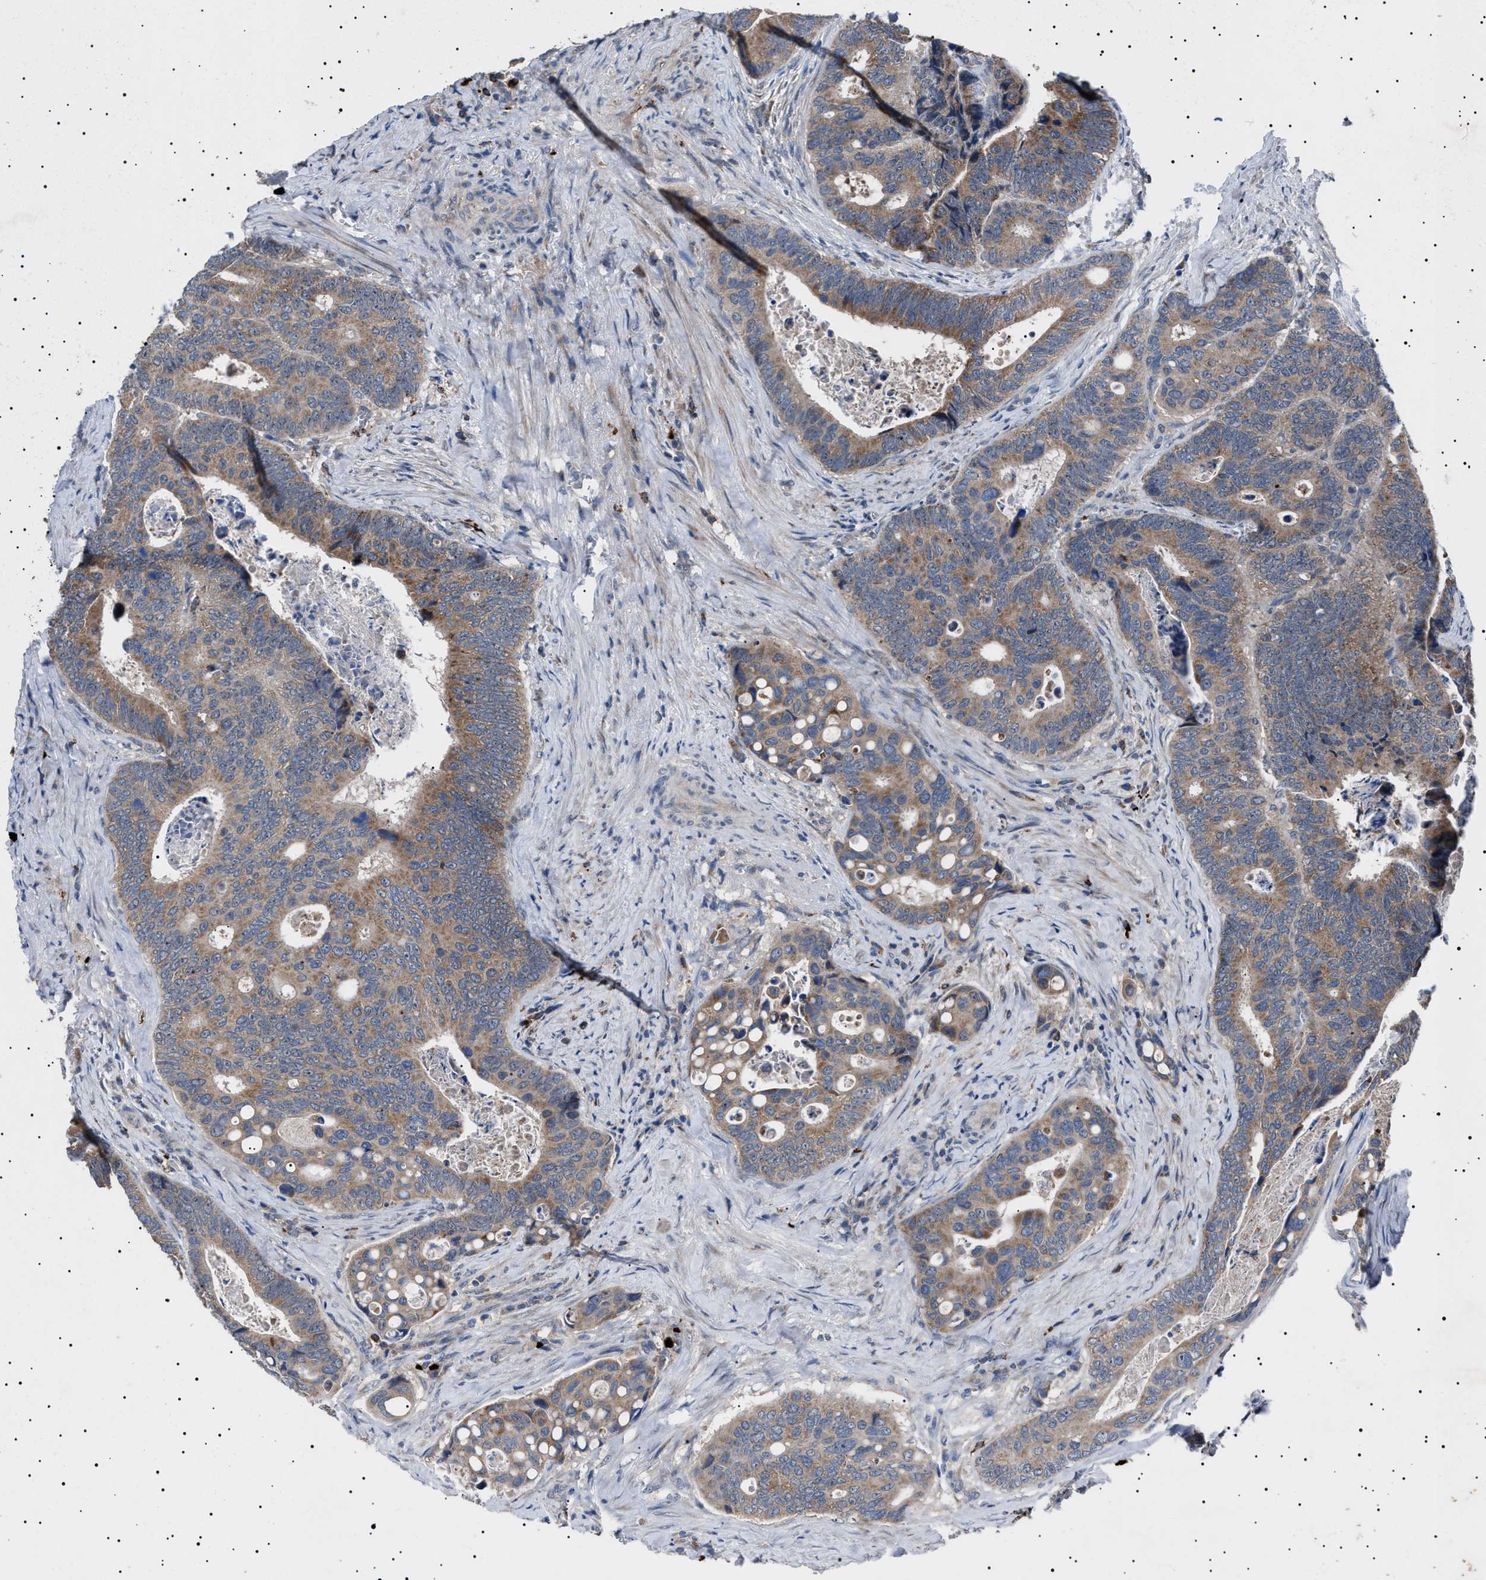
{"staining": {"intensity": "moderate", "quantity": ">75%", "location": "cytoplasmic/membranous"}, "tissue": "colorectal cancer", "cell_type": "Tumor cells", "image_type": "cancer", "snomed": [{"axis": "morphology", "description": "Inflammation, NOS"}, {"axis": "morphology", "description": "Adenocarcinoma, NOS"}, {"axis": "topography", "description": "Colon"}], "caption": "A medium amount of moderate cytoplasmic/membranous expression is present in about >75% of tumor cells in colorectal adenocarcinoma tissue.", "gene": "PTRH1", "patient": {"sex": "male", "age": 72}}